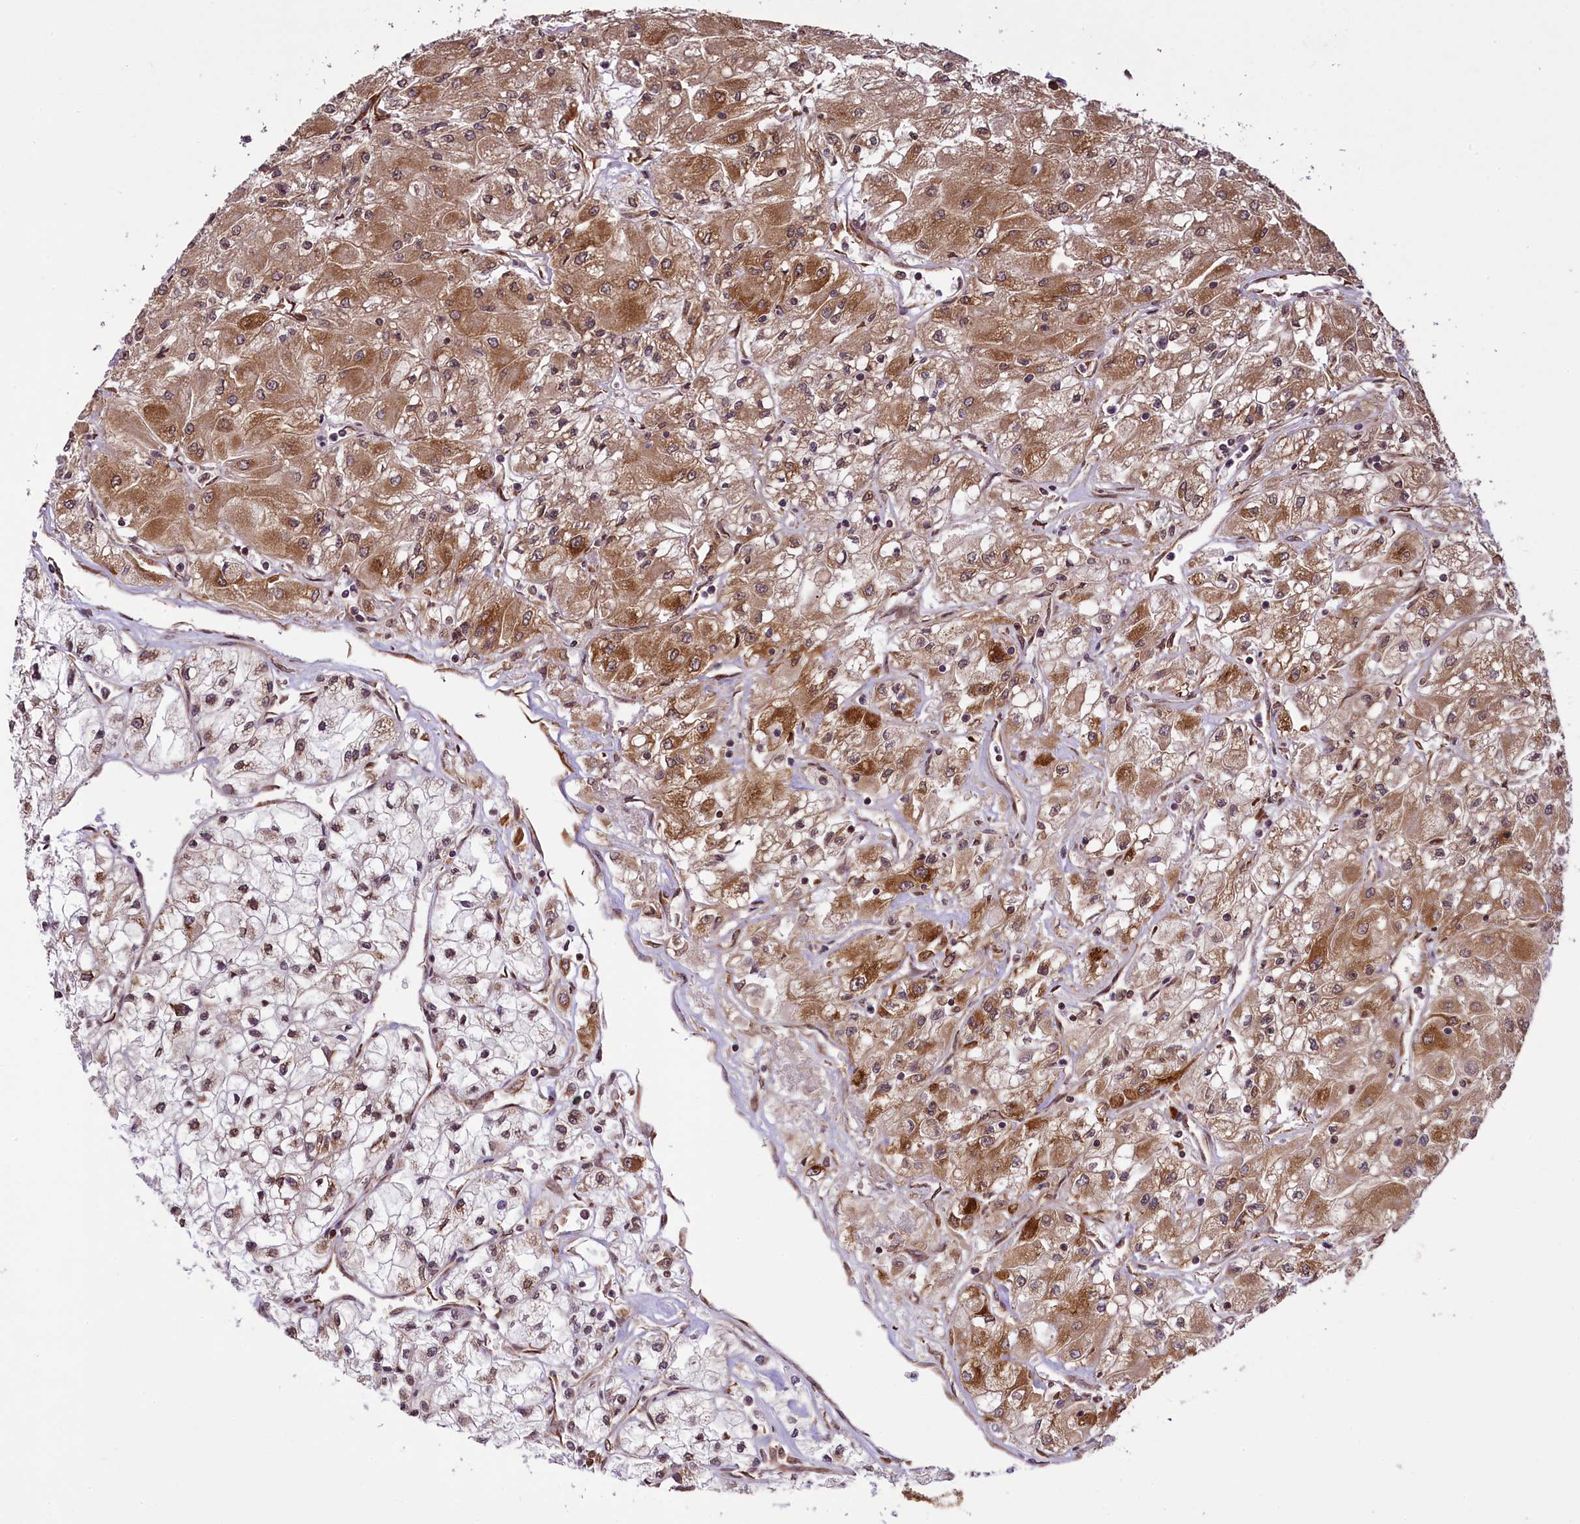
{"staining": {"intensity": "moderate", "quantity": ">75%", "location": "cytoplasmic/membranous"}, "tissue": "renal cancer", "cell_type": "Tumor cells", "image_type": "cancer", "snomed": [{"axis": "morphology", "description": "Adenocarcinoma, NOS"}, {"axis": "topography", "description": "Kidney"}], "caption": "Immunohistochemistry (DAB (3,3'-diaminobenzidine)) staining of human renal cancer (adenocarcinoma) displays moderate cytoplasmic/membranous protein positivity in about >75% of tumor cells.", "gene": "LARP4", "patient": {"sex": "male", "age": 80}}